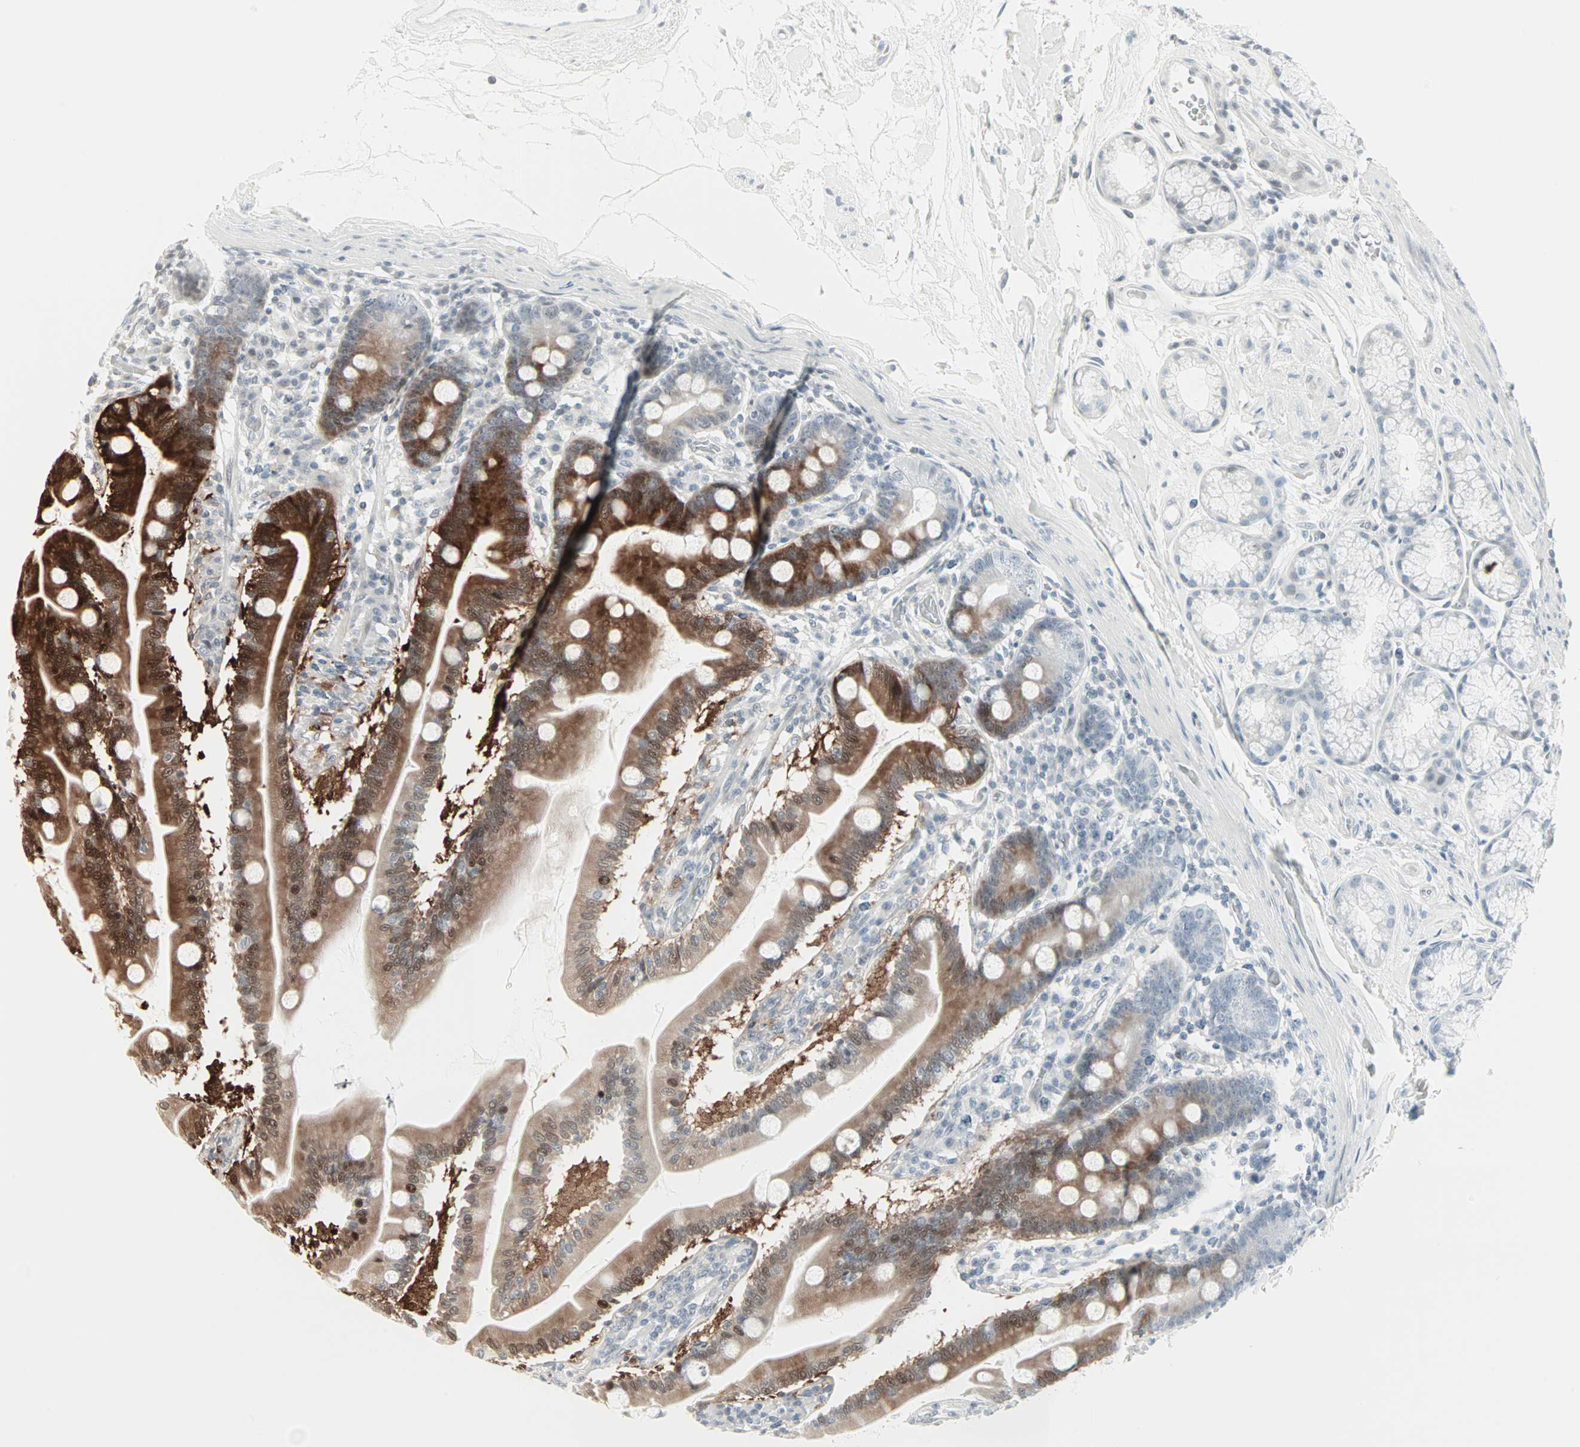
{"staining": {"intensity": "strong", "quantity": "25%-75%", "location": "cytoplasmic/membranous,nuclear"}, "tissue": "duodenum", "cell_type": "Glandular cells", "image_type": "normal", "snomed": [{"axis": "morphology", "description": "Normal tissue, NOS"}, {"axis": "topography", "description": "Duodenum"}], "caption": "Duodenum stained with DAB IHC demonstrates high levels of strong cytoplasmic/membranous,nuclear staining in approximately 25%-75% of glandular cells.", "gene": "CBLC", "patient": {"sex": "female", "age": 64}}